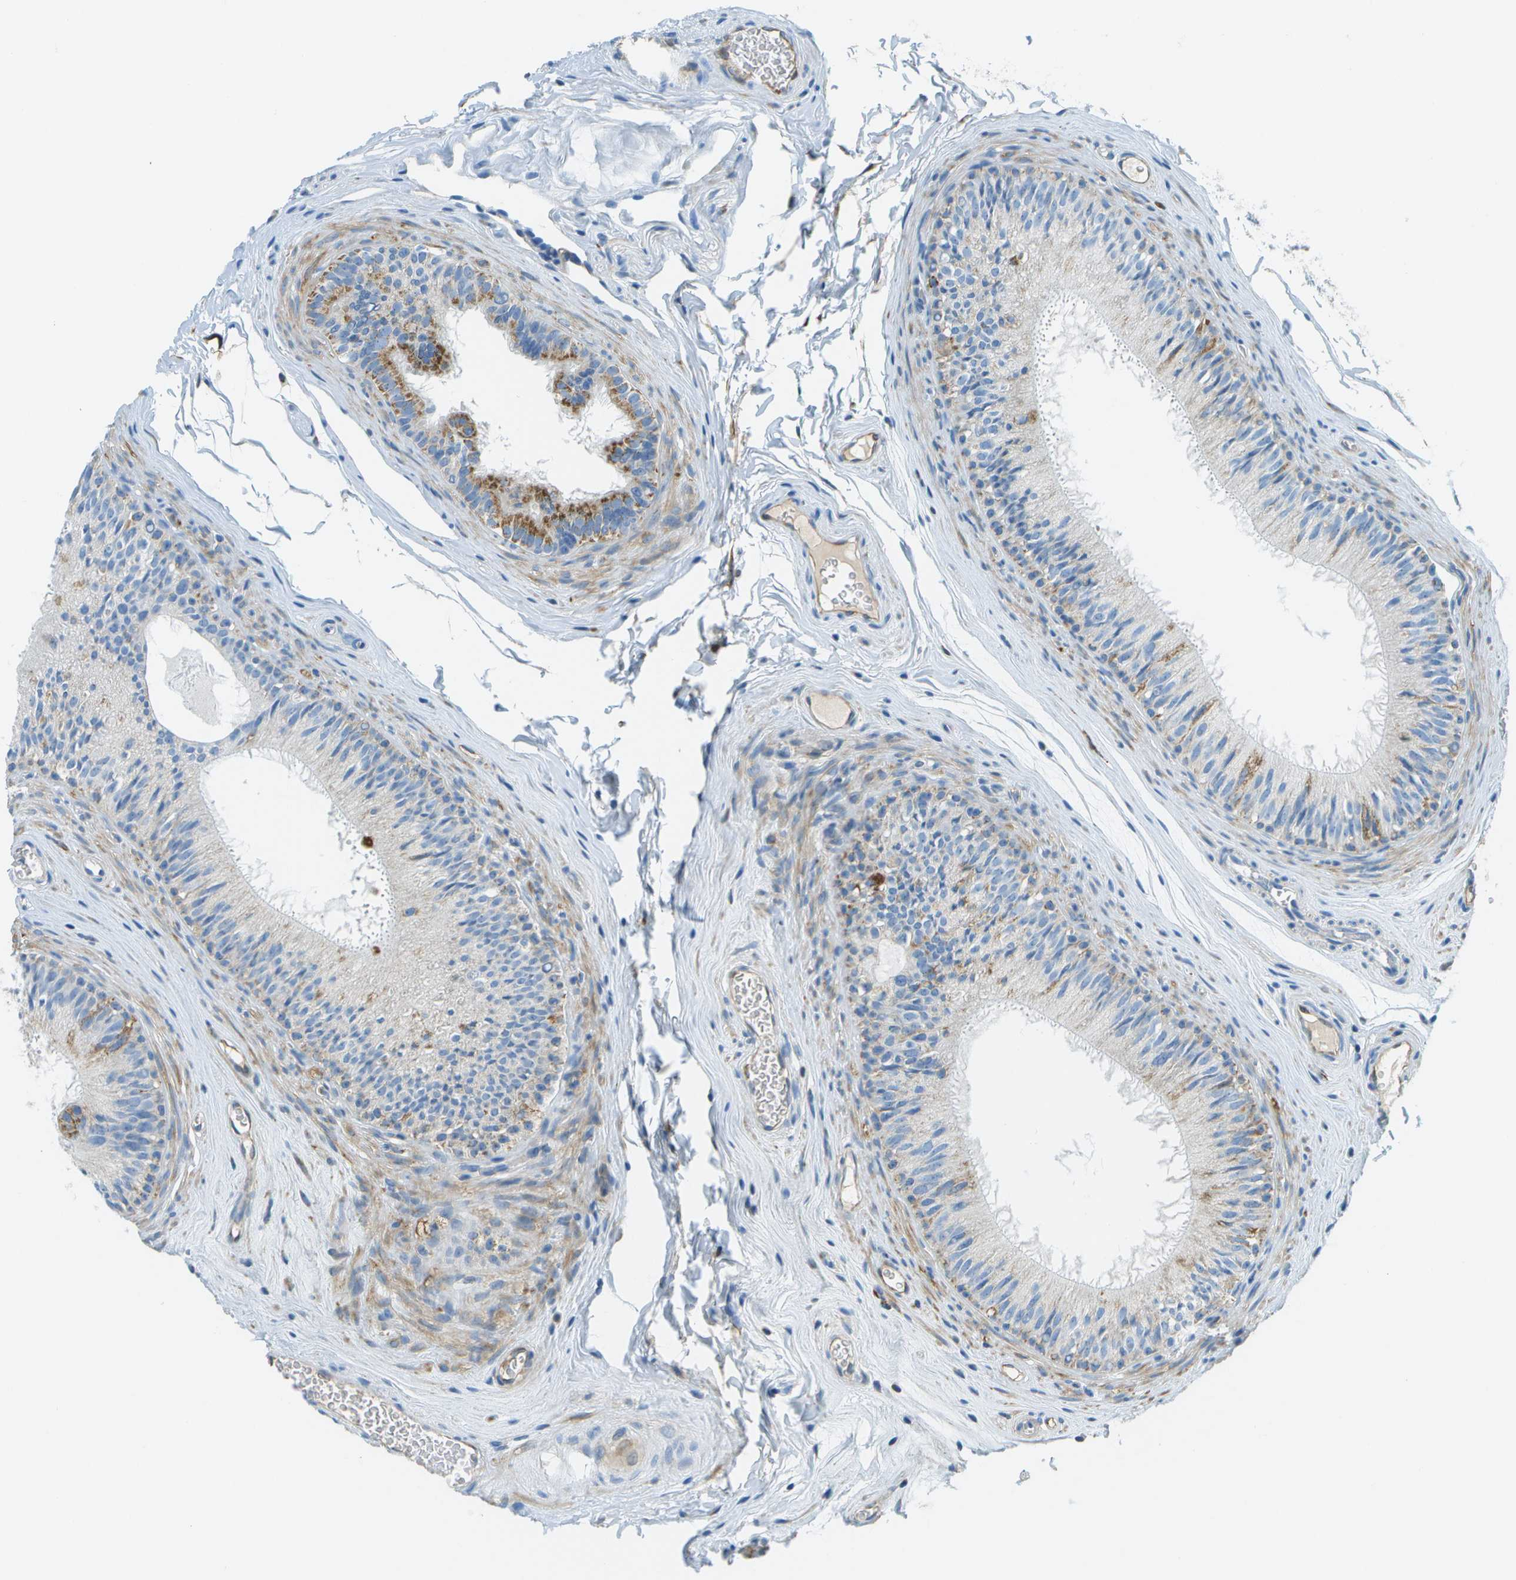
{"staining": {"intensity": "weak", "quantity": "<25%", "location": "cytoplasmic/membranous"}, "tissue": "epididymis", "cell_type": "Glandular cells", "image_type": "normal", "snomed": [{"axis": "morphology", "description": "Normal tissue, NOS"}, {"axis": "topography", "description": "Testis"}, {"axis": "topography", "description": "Epididymis"}], "caption": "Protein analysis of unremarkable epididymis demonstrates no significant expression in glandular cells.", "gene": "PTGIS", "patient": {"sex": "male", "age": 36}}